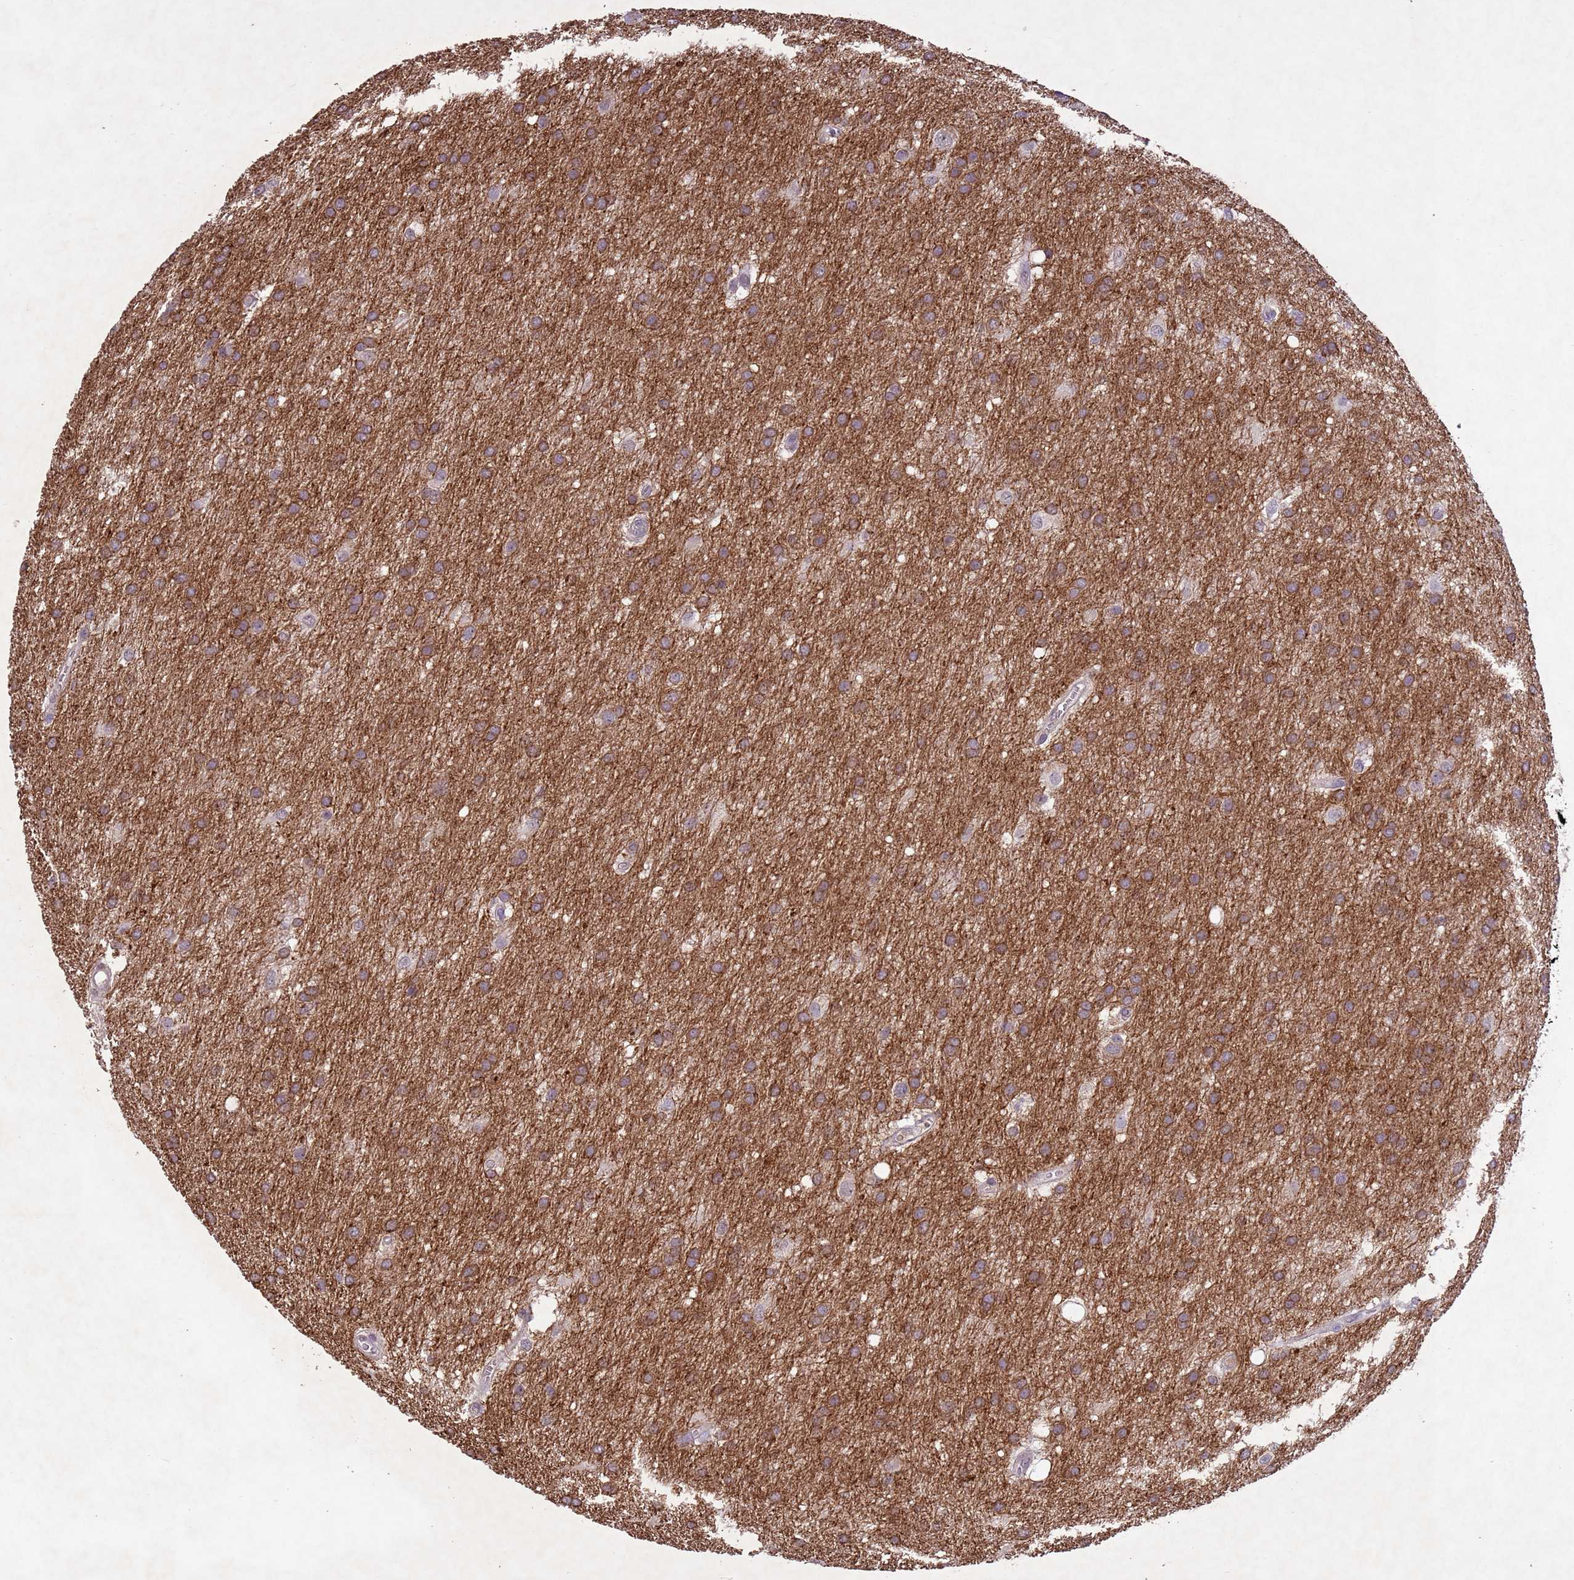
{"staining": {"intensity": "strong", "quantity": ">75%", "location": "cytoplasmic/membranous"}, "tissue": "glioma", "cell_type": "Tumor cells", "image_type": "cancer", "snomed": [{"axis": "morphology", "description": "Glioma, malignant, Low grade"}, {"axis": "topography", "description": "Brain"}], "caption": "Immunohistochemical staining of human glioma demonstrates strong cytoplasmic/membranous protein positivity in approximately >75% of tumor cells. The staining was performed using DAB (3,3'-diaminobenzidine), with brown indicating positive protein expression. Nuclei are stained blue with hematoxylin.", "gene": "NLRP11", "patient": {"sex": "male", "age": 66}}